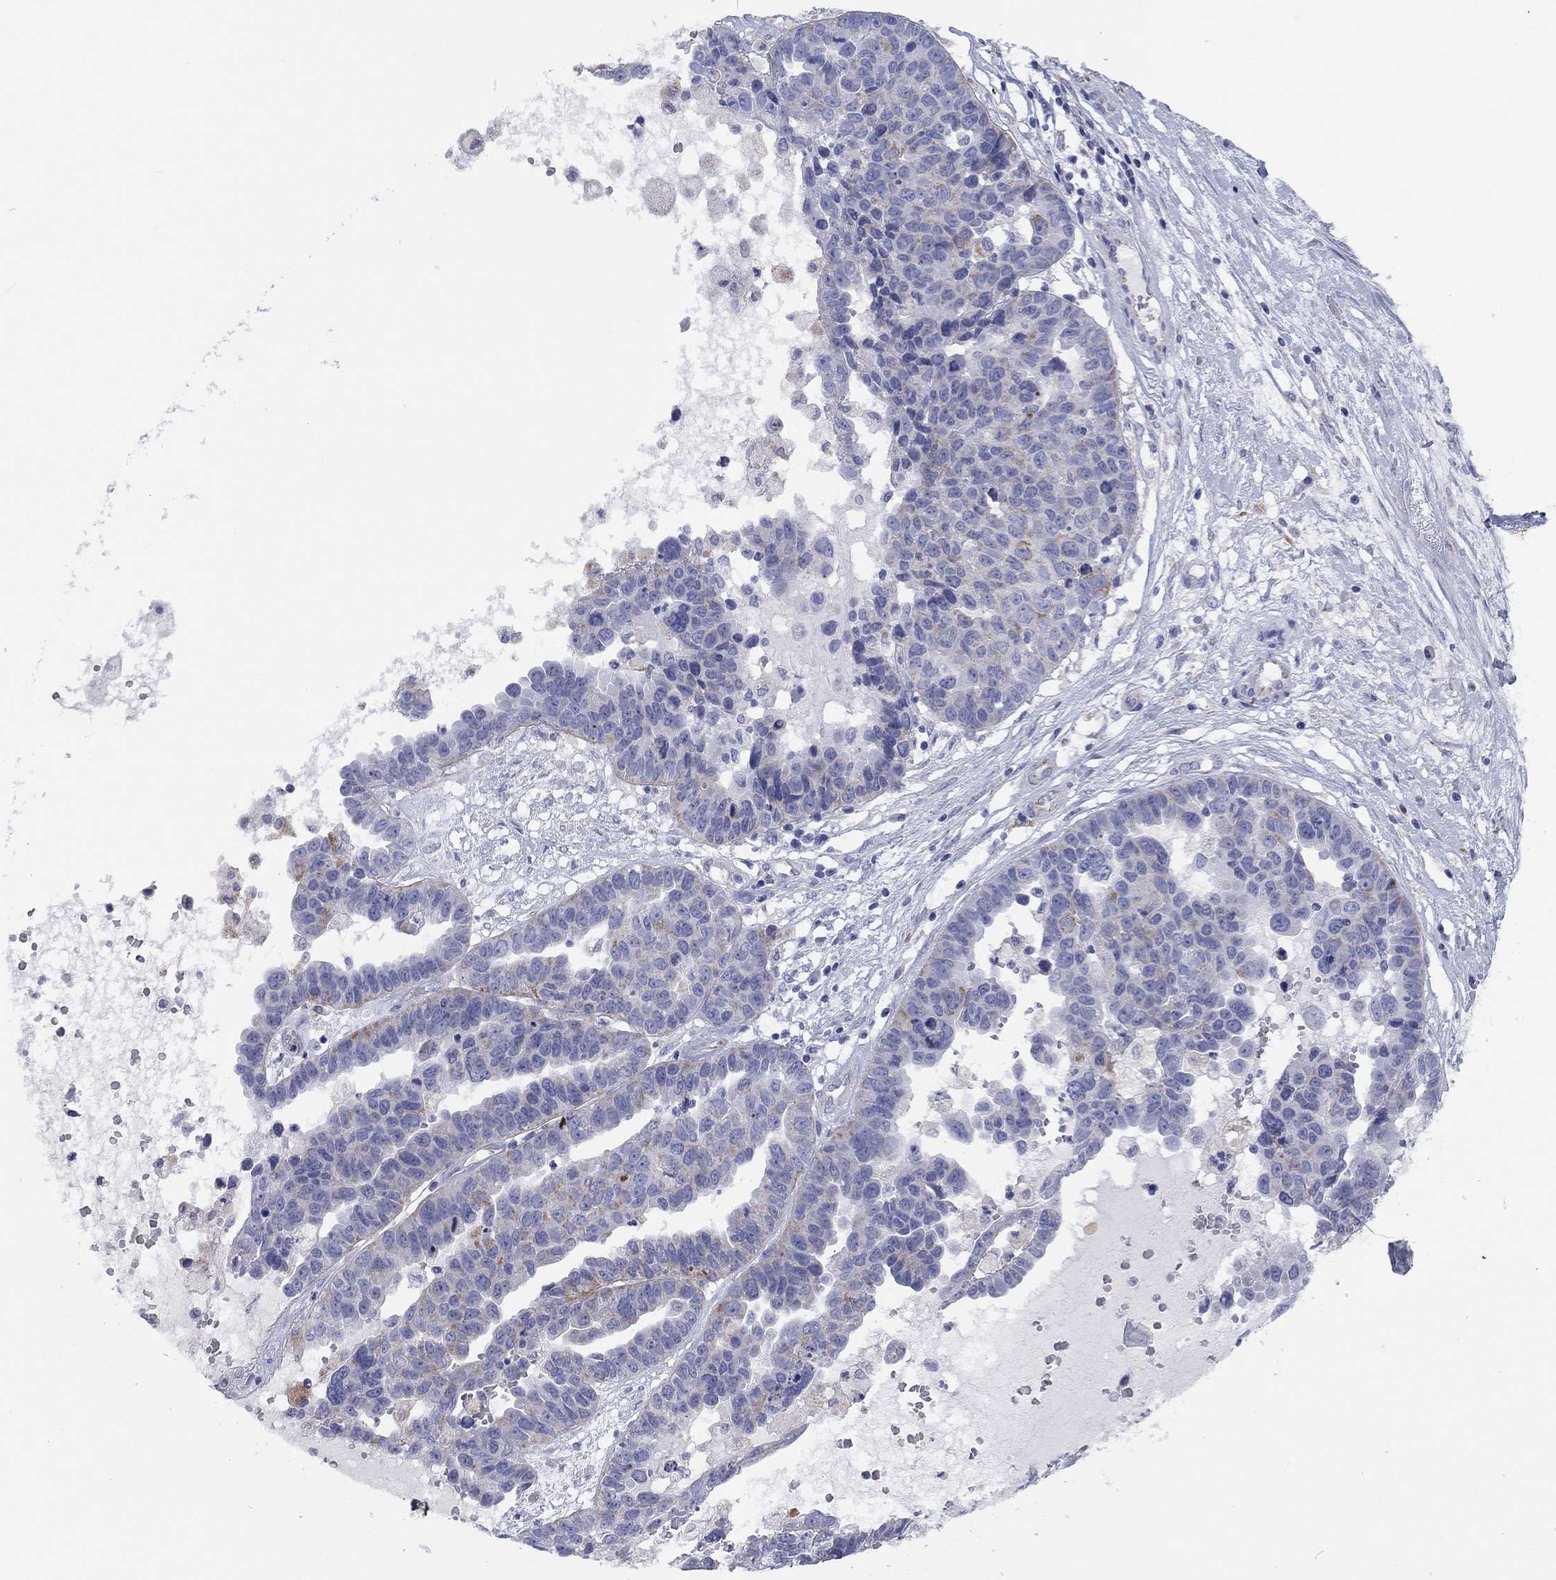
{"staining": {"intensity": "weak", "quantity": "<25%", "location": "cytoplasmic/membranous"}, "tissue": "ovarian cancer", "cell_type": "Tumor cells", "image_type": "cancer", "snomed": [{"axis": "morphology", "description": "Cystadenocarcinoma, serous, NOS"}, {"axis": "topography", "description": "Ovary"}], "caption": "Ovarian cancer was stained to show a protein in brown. There is no significant staining in tumor cells. Nuclei are stained in blue.", "gene": "MGST3", "patient": {"sex": "female", "age": 87}}